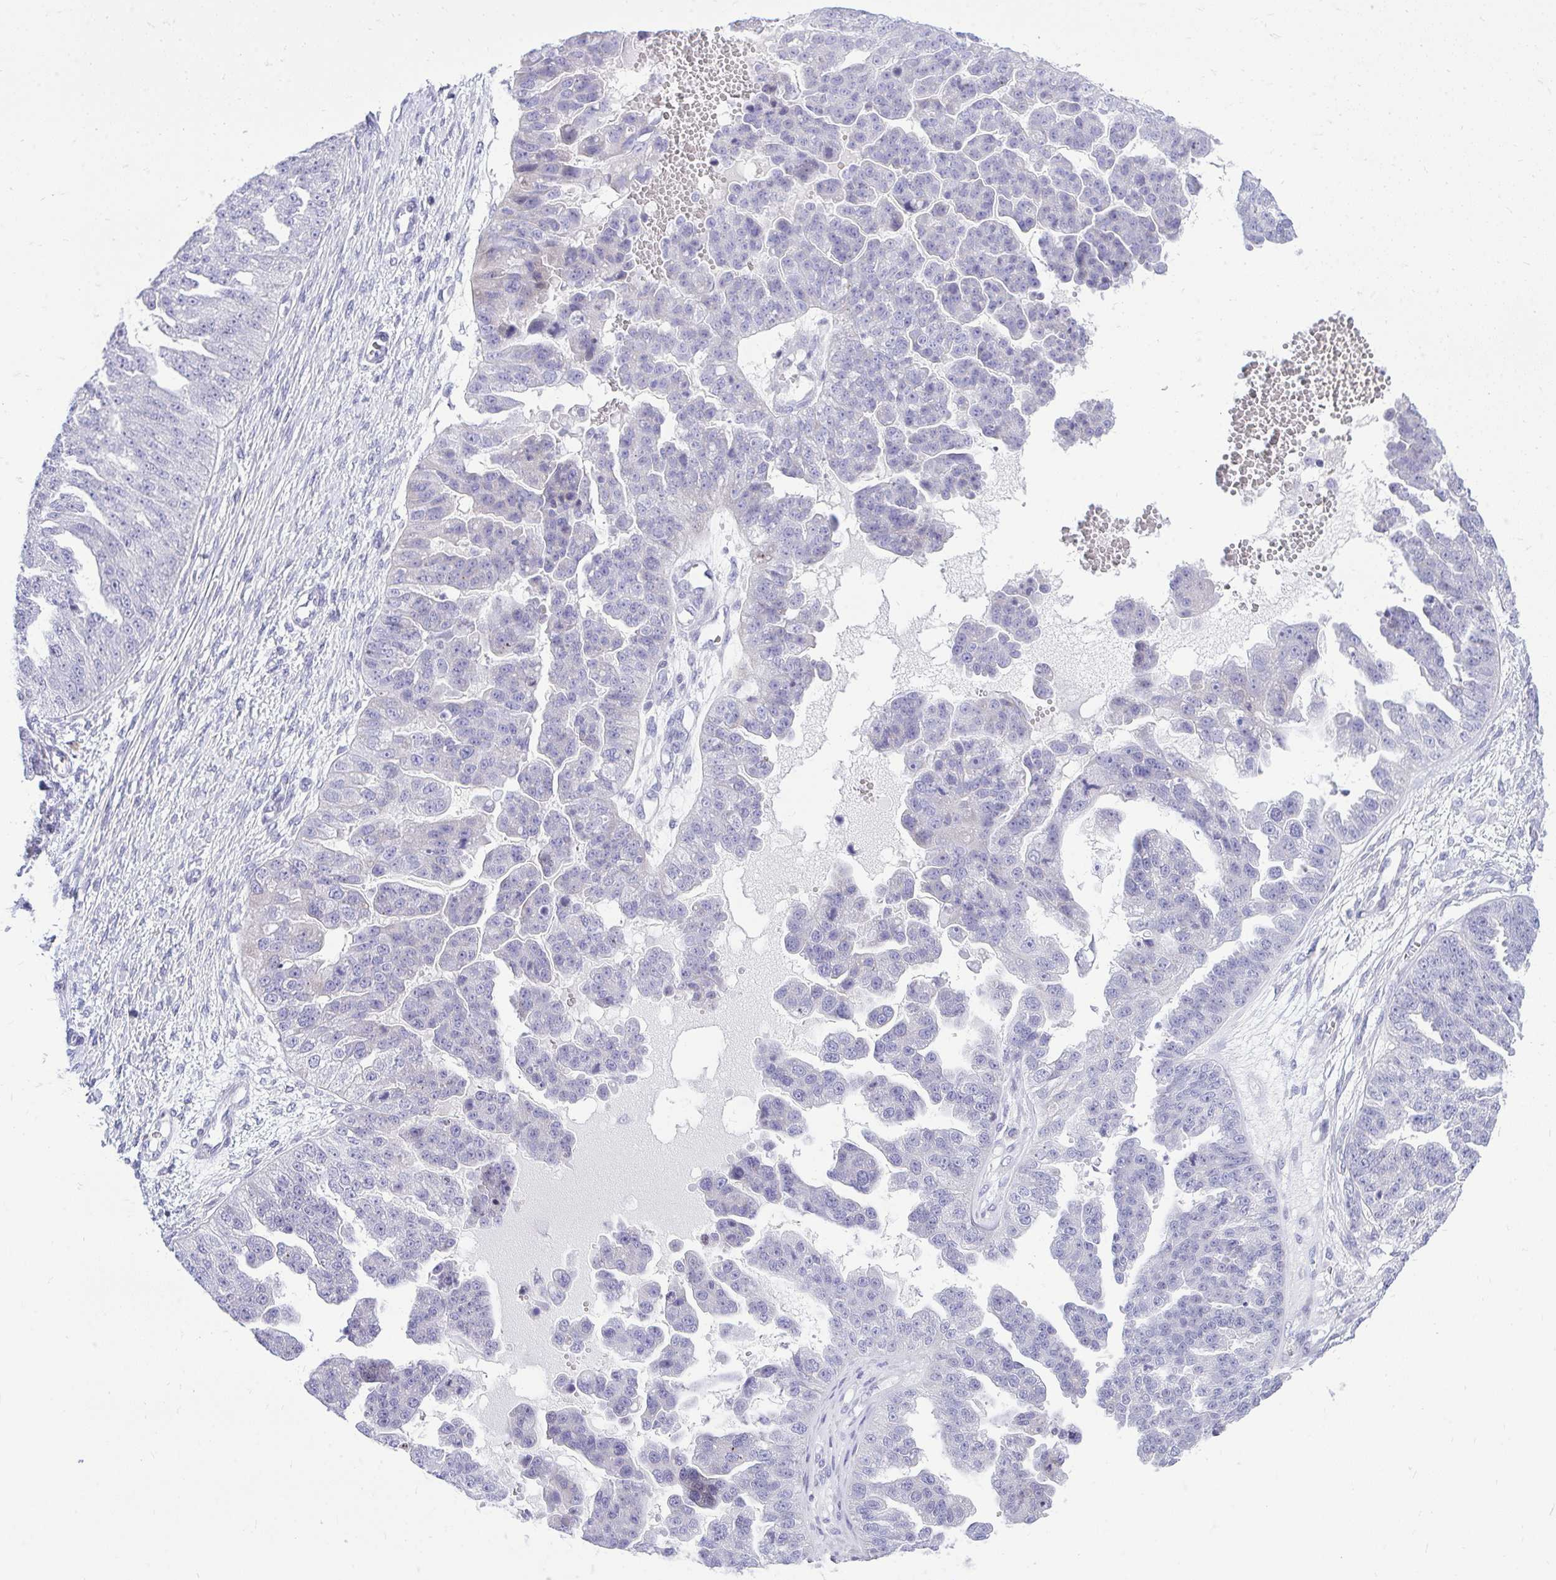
{"staining": {"intensity": "negative", "quantity": "none", "location": "none"}, "tissue": "ovarian cancer", "cell_type": "Tumor cells", "image_type": "cancer", "snomed": [{"axis": "morphology", "description": "Cystadenocarcinoma, serous, NOS"}, {"axis": "topography", "description": "Ovary"}], "caption": "Tumor cells are negative for brown protein staining in ovarian cancer.", "gene": "GABRA1", "patient": {"sex": "female", "age": 58}}